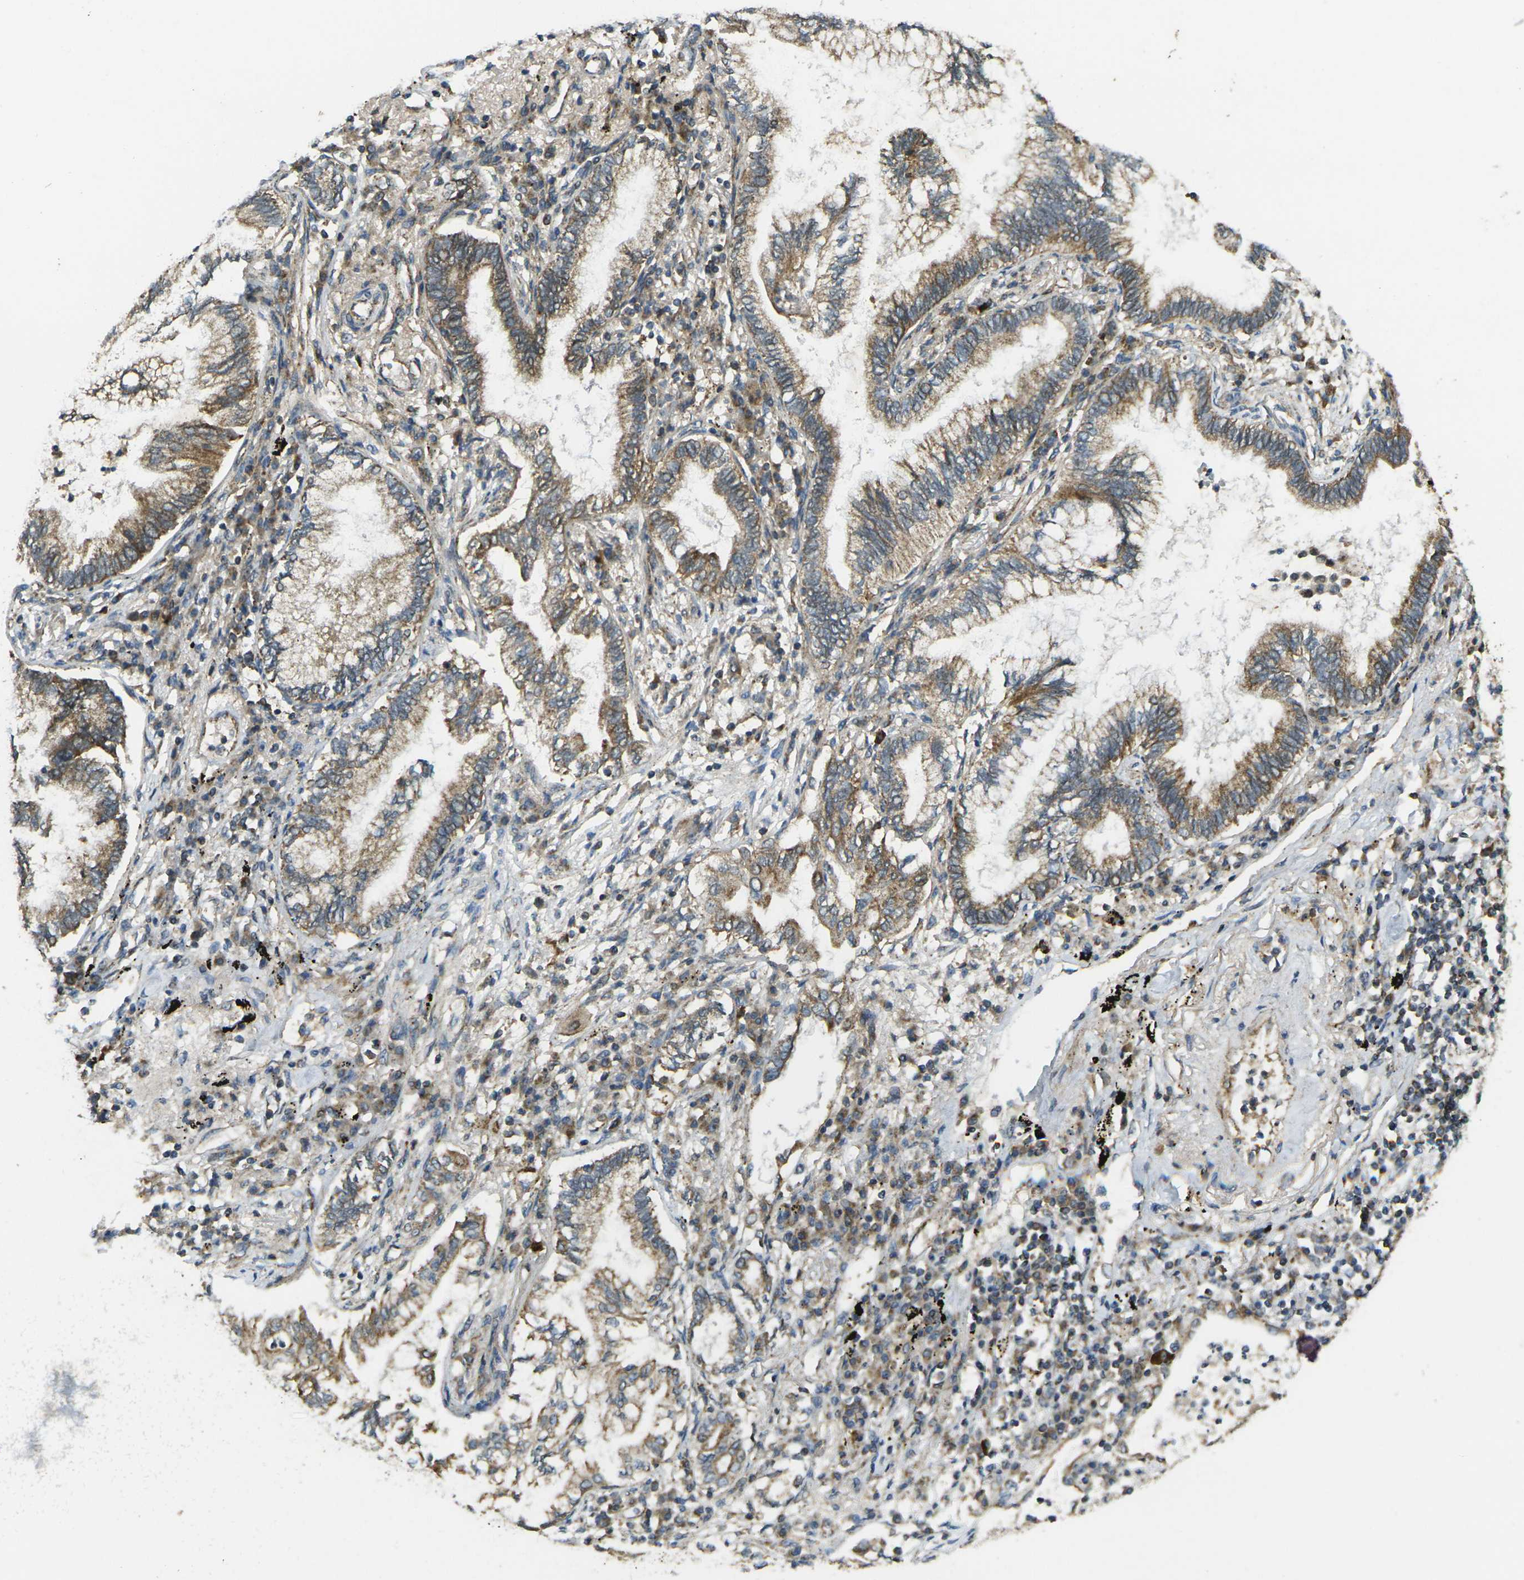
{"staining": {"intensity": "moderate", "quantity": ">75%", "location": "cytoplasmic/membranous"}, "tissue": "lung cancer", "cell_type": "Tumor cells", "image_type": "cancer", "snomed": [{"axis": "morphology", "description": "Normal tissue, NOS"}, {"axis": "morphology", "description": "Adenocarcinoma, NOS"}, {"axis": "topography", "description": "Bronchus"}, {"axis": "topography", "description": "Lung"}], "caption": "Adenocarcinoma (lung) was stained to show a protein in brown. There is medium levels of moderate cytoplasmic/membranous expression in approximately >75% of tumor cells. Nuclei are stained in blue.", "gene": "IGF1R", "patient": {"sex": "female", "age": 70}}